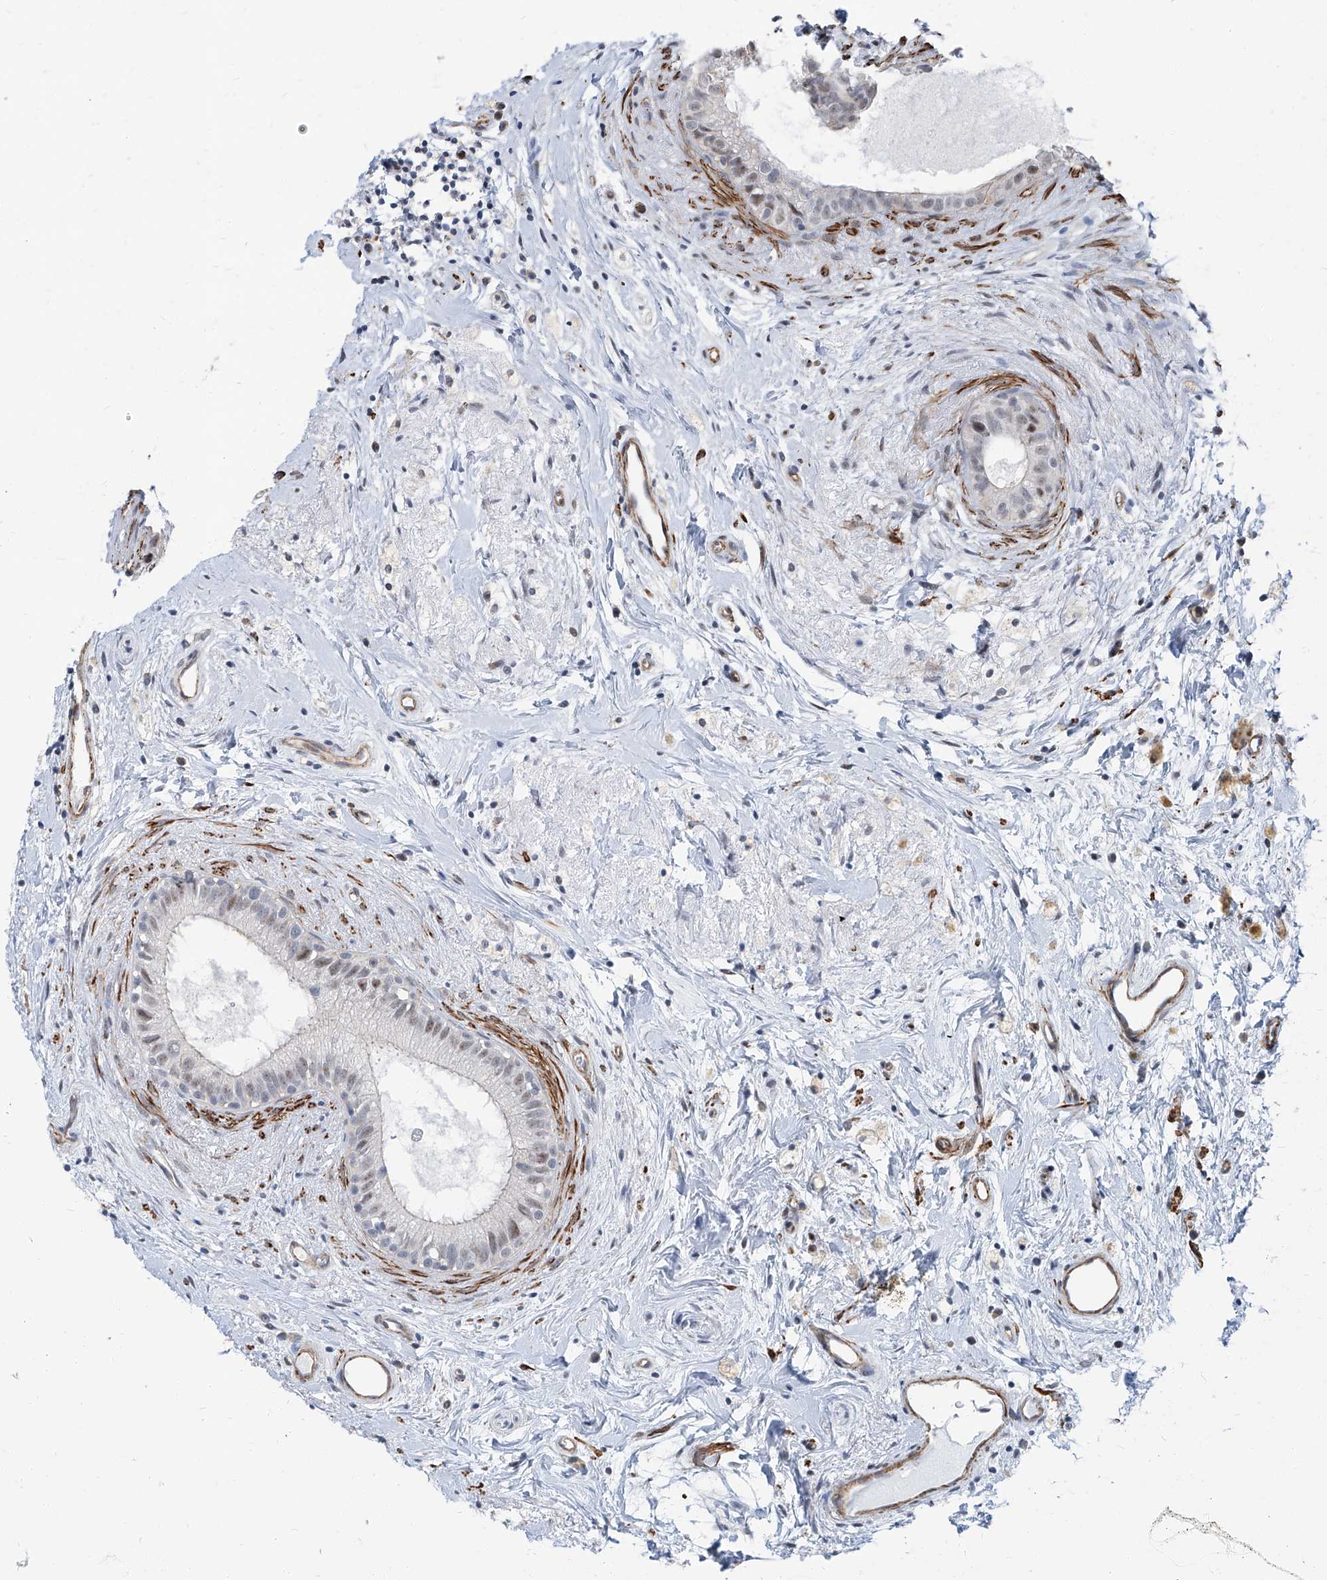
{"staining": {"intensity": "weak", "quantity": "<25%", "location": "nuclear"}, "tissue": "epididymis", "cell_type": "Glandular cells", "image_type": "normal", "snomed": [{"axis": "morphology", "description": "Normal tissue, NOS"}, {"axis": "topography", "description": "Epididymis"}], "caption": "This histopathology image is of benign epididymis stained with immunohistochemistry (IHC) to label a protein in brown with the nuclei are counter-stained blue. There is no staining in glandular cells.", "gene": "TXLNB", "patient": {"sex": "male", "age": 80}}